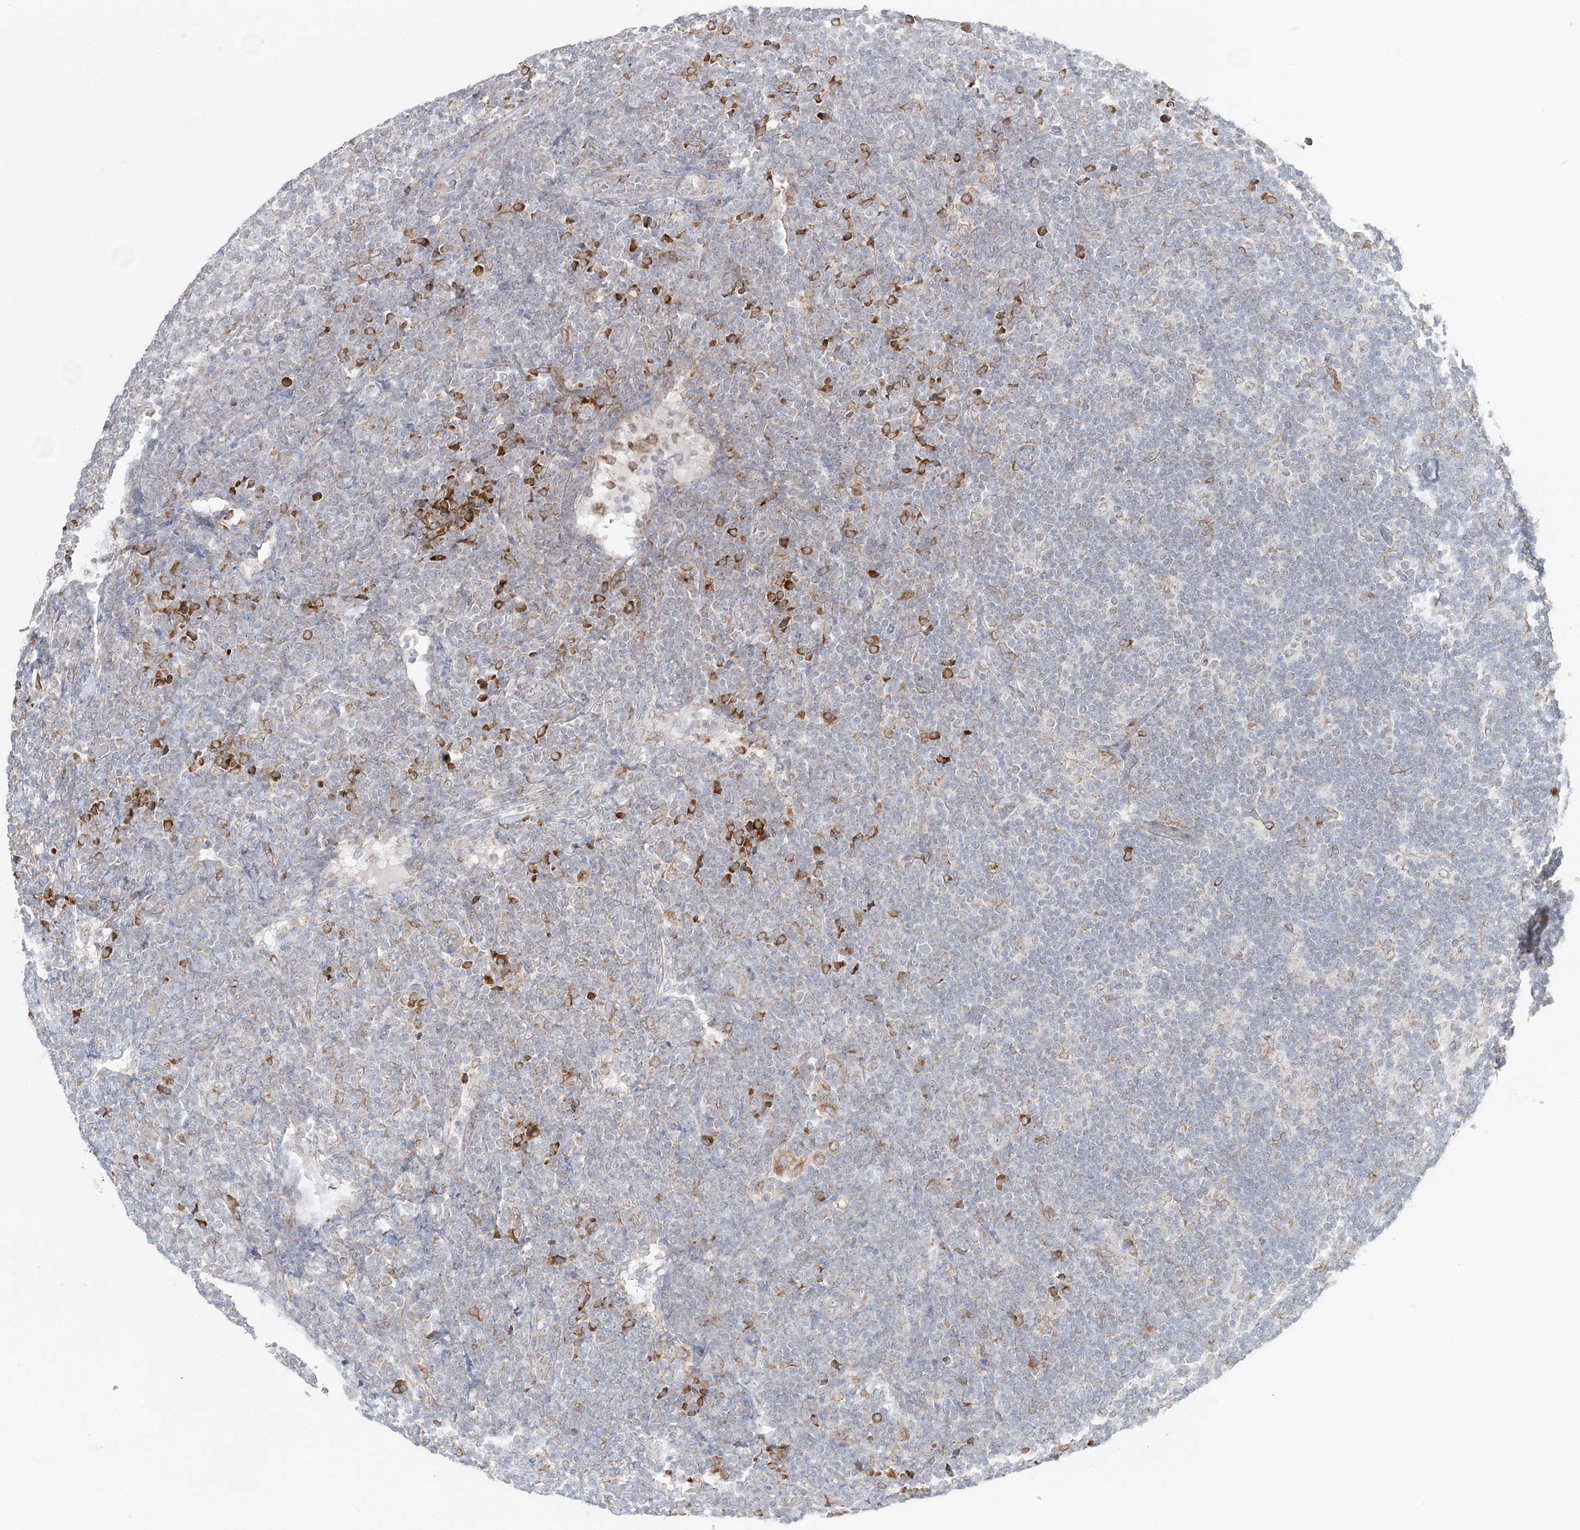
{"staining": {"intensity": "strong", "quantity": "<25%", "location": "cytoplasmic/membranous"}, "tissue": "lymphoma", "cell_type": "Tumor cells", "image_type": "cancer", "snomed": [{"axis": "morphology", "description": "Malignant lymphoma, non-Hodgkin's type, Low grade"}, {"axis": "topography", "description": "Lymph node"}], "caption": "Immunohistochemistry (DAB (3,3'-diaminobenzidine)) staining of human lymphoma shows strong cytoplasmic/membranous protein positivity in about <25% of tumor cells. (brown staining indicates protein expression, while blue staining denotes nuclei).", "gene": "TMED10", "patient": {"sex": "male", "age": 66}}